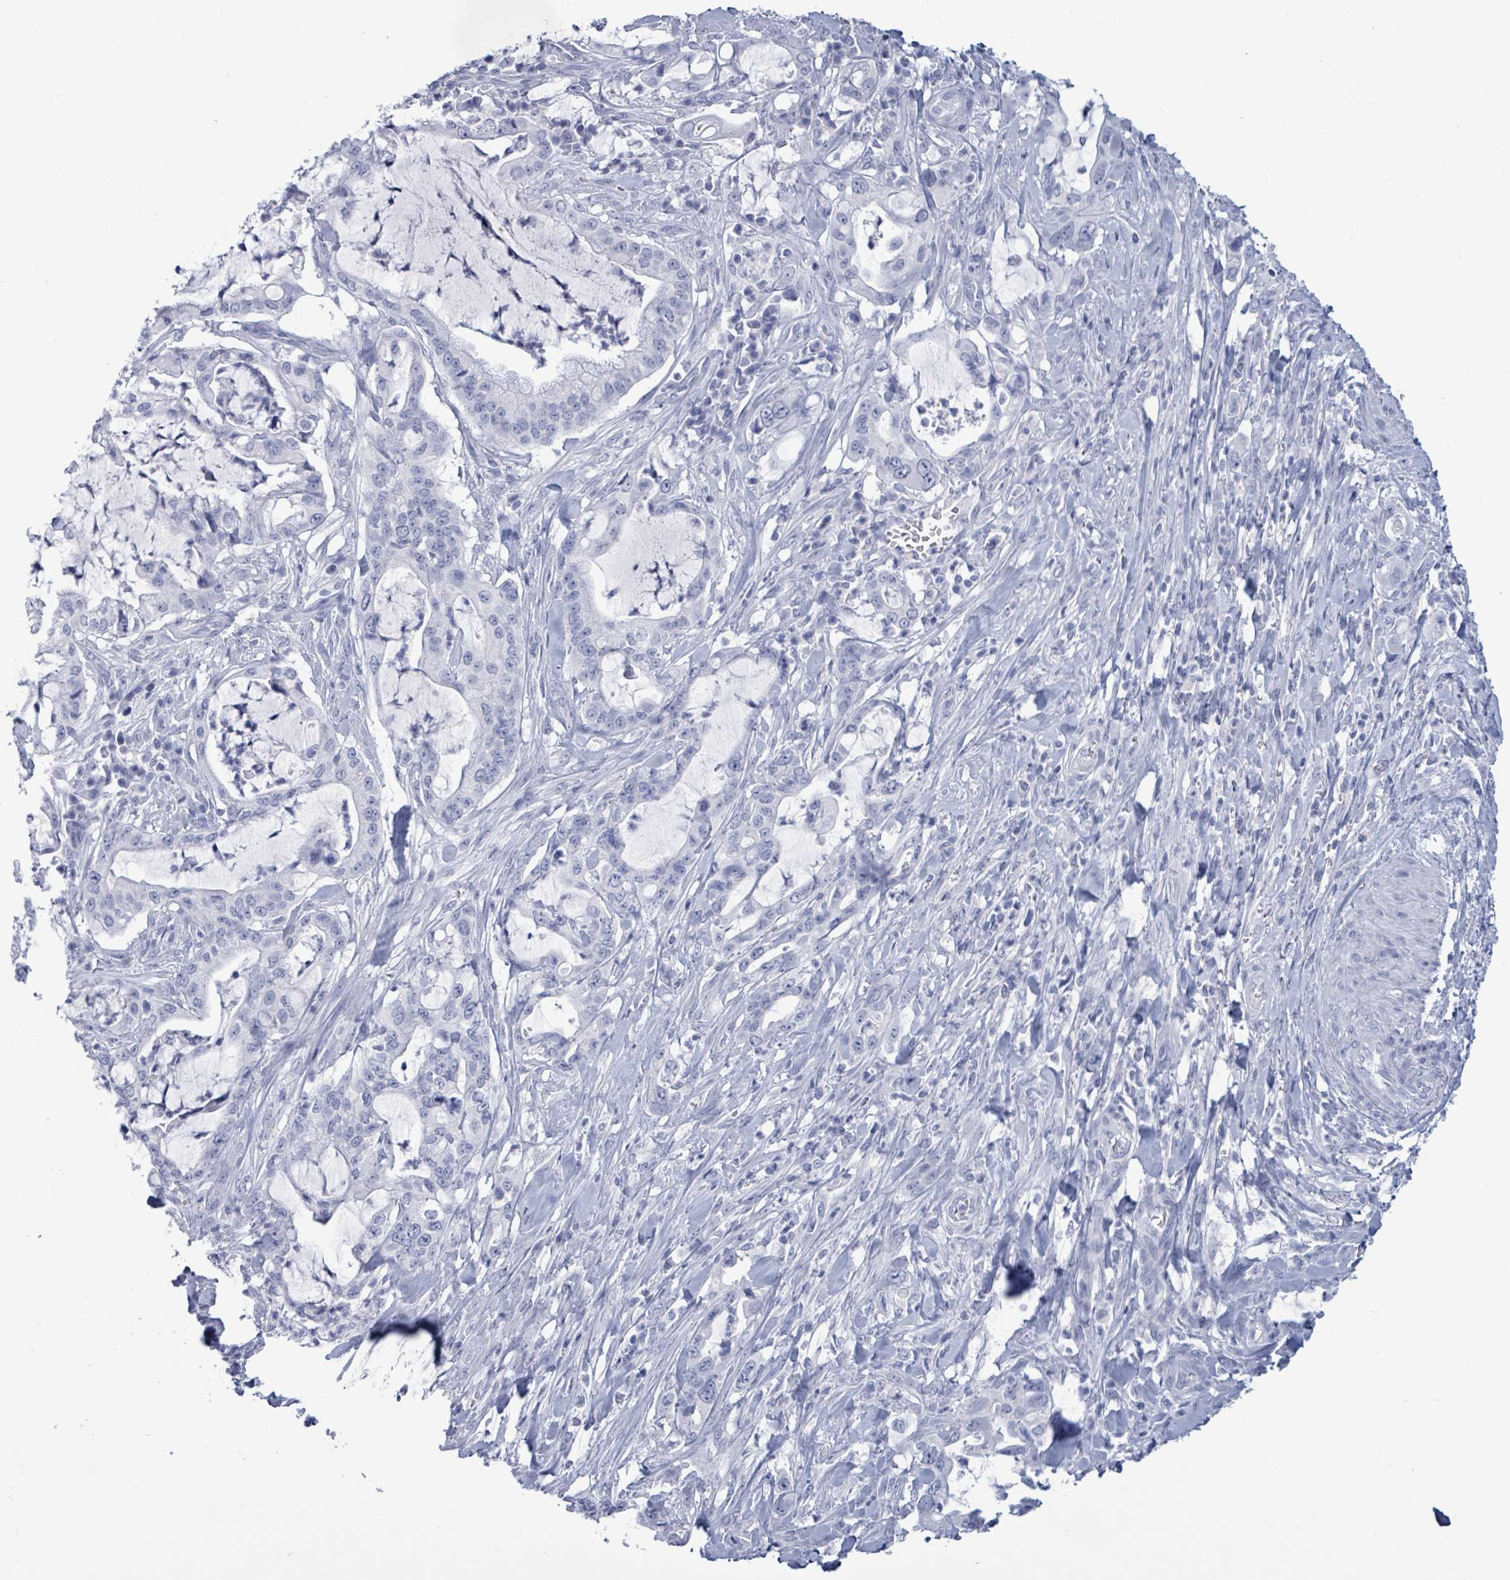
{"staining": {"intensity": "negative", "quantity": "none", "location": "none"}, "tissue": "pancreatic cancer", "cell_type": "Tumor cells", "image_type": "cancer", "snomed": [{"axis": "morphology", "description": "Adenocarcinoma, NOS"}, {"axis": "topography", "description": "Pancreas"}], "caption": "An IHC micrograph of pancreatic adenocarcinoma is shown. There is no staining in tumor cells of pancreatic adenocarcinoma.", "gene": "NKX2-1", "patient": {"sex": "female", "age": 61}}